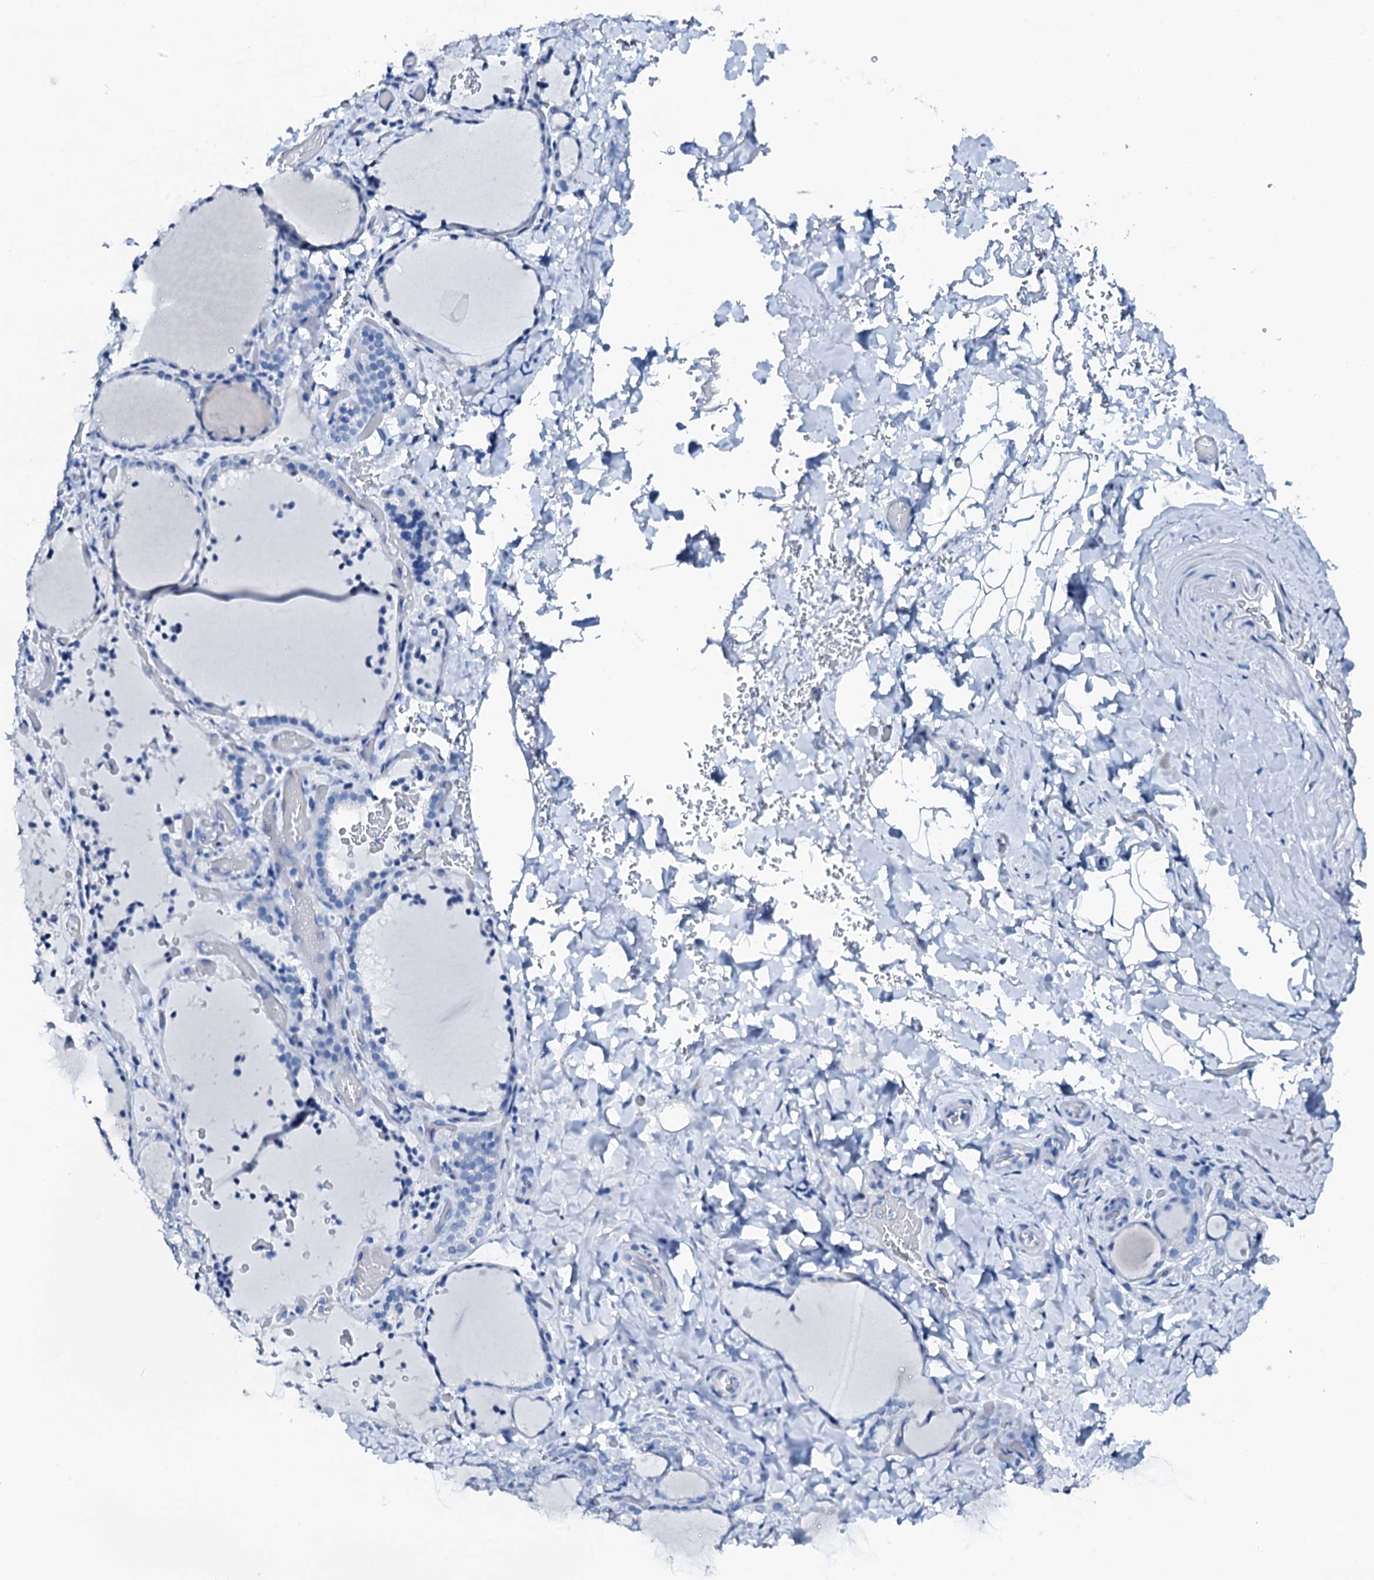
{"staining": {"intensity": "negative", "quantity": "none", "location": "none"}, "tissue": "thyroid gland", "cell_type": "Glandular cells", "image_type": "normal", "snomed": [{"axis": "morphology", "description": "Normal tissue, NOS"}, {"axis": "topography", "description": "Thyroid gland"}], "caption": "Immunohistochemistry micrograph of normal human thyroid gland stained for a protein (brown), which shows no positivity in glandular cells.", "gene": "PTH", "patient": {"sex": "female", "age": 22}}